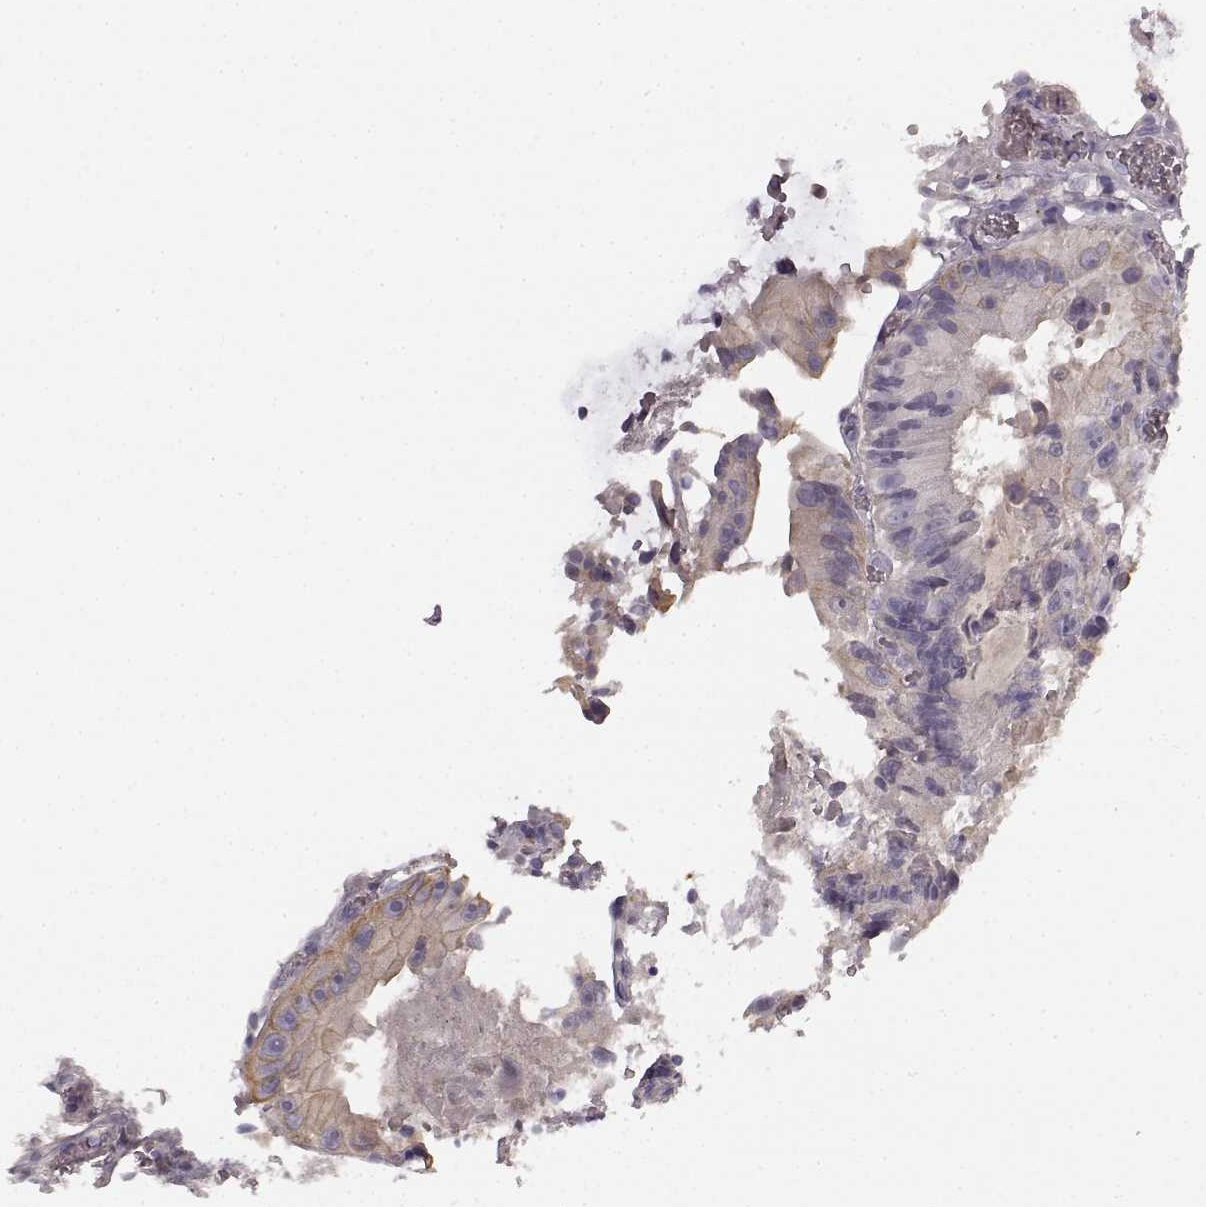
{"staining": {"intensity": "negative", "quantity": "none", "location": "none"}, "tissue": "colorectal cancer", "cell_type": "Tumor cells", "image_type": "cancer", "snomed": [{"axis": "morphology", "description": "Adenocarcinoma, NOS"}, {"axis": "topography", "description": "Colon"}], "caption": "Immunohistochemistry (IHC) photomicrograph of neoplastic tissue: colorectal adenocarcinoma stained with DAB (3,3'-diaminobenzidine) exhibits no significant protein staining in tumor cells.", "gene": "KRT85", "patient": {"sex": "female", "age": 86}}